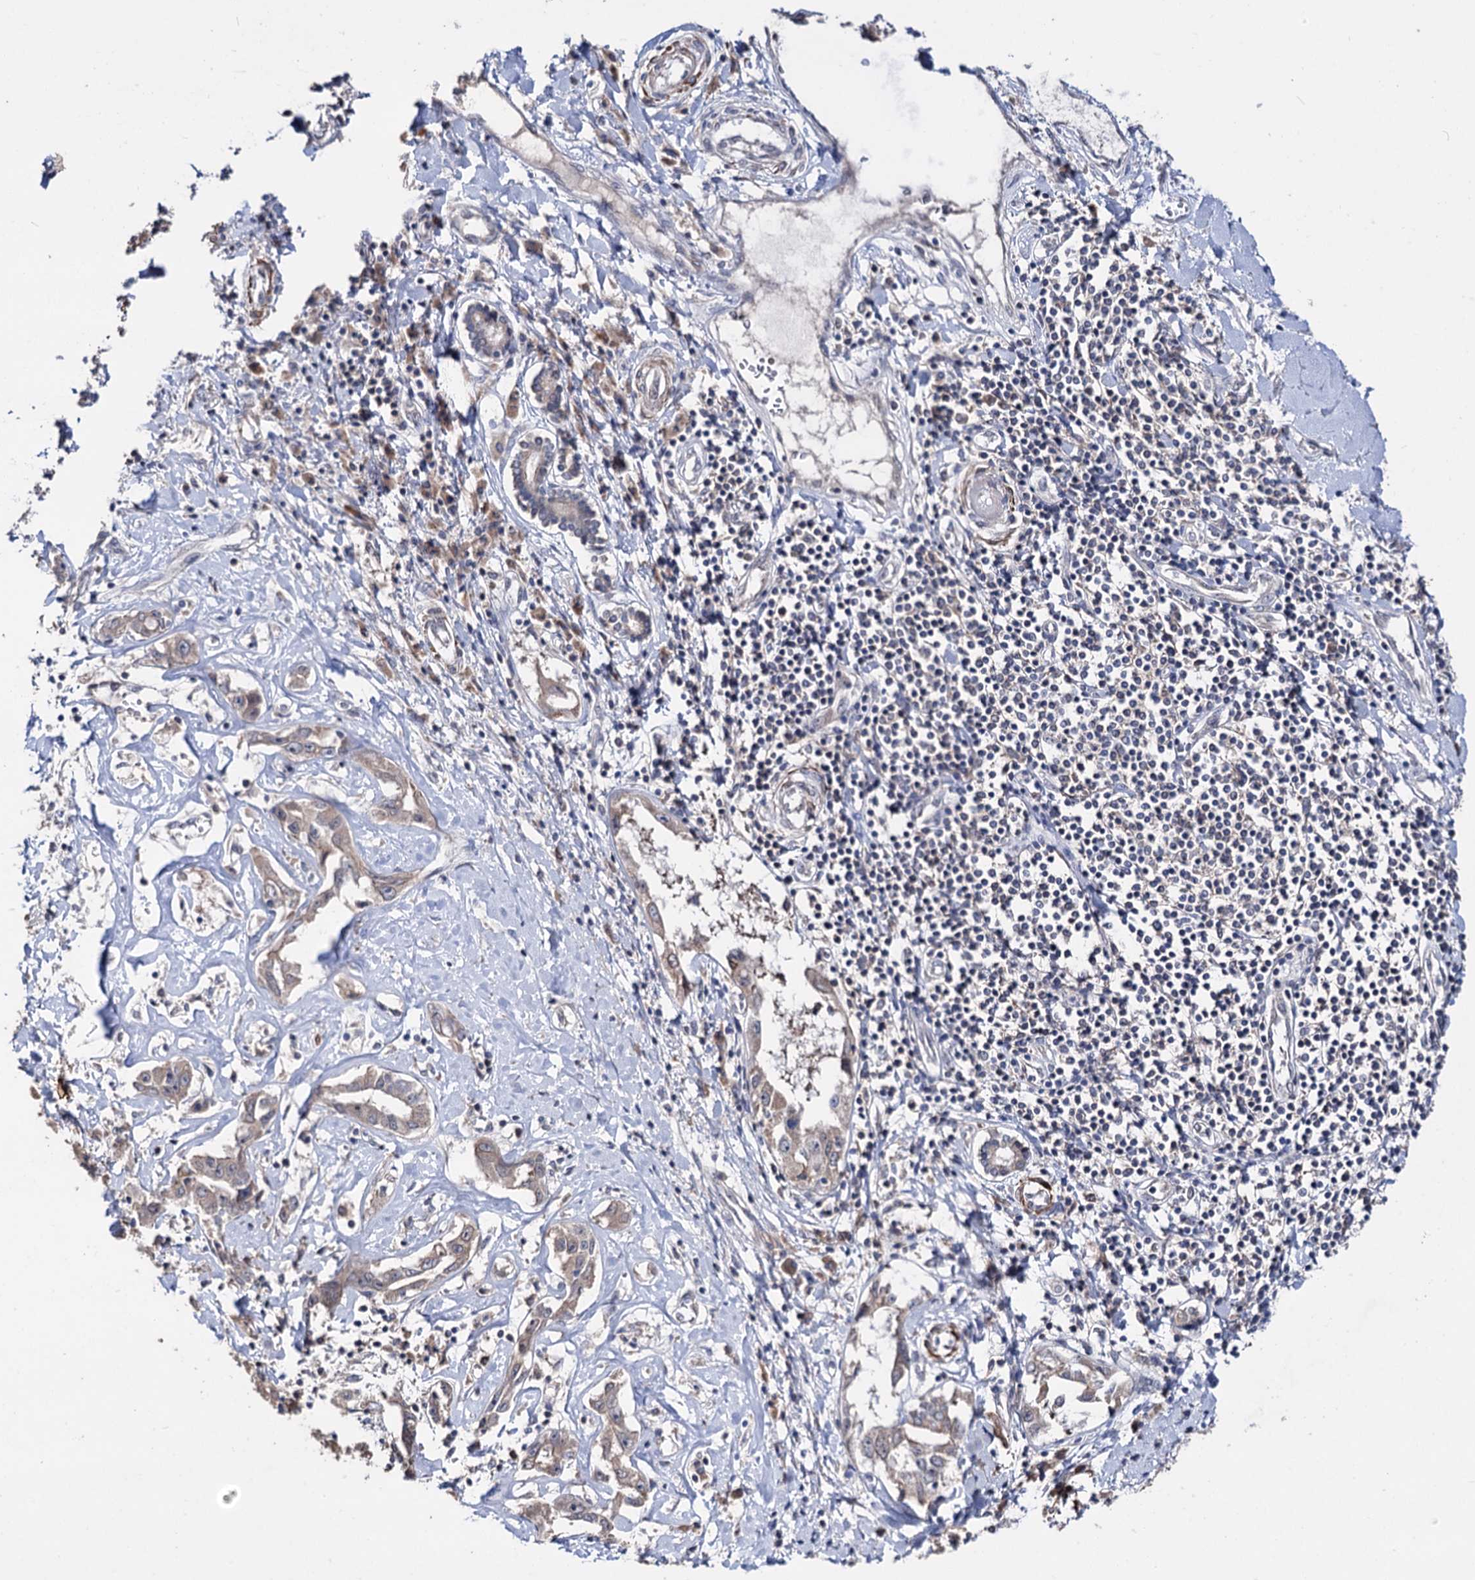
{"staining": {"intensity": "weak", "quantity": ">75%", "location": "cytoplasmic/membranous"}, "tissue": "liver cancer", "cell_type": "Tumor cells", "image_type": "cancer", "snomed": [{"axis": "morphology", "description": "Cholangiocarcinoma"}, {"axis": "topography", "description": "Liver"}], "caption": "Protein positivity by immunohistochemistry (IHC) displays weak cytoplasmic/membranous positivity in about >75% of tumor cells in cholangiocarcinoma (liver). (IHC, brightfield microscopy, high magnification).", "gene": "CLPB", "patient": {"sex": "male", "age": 59}}